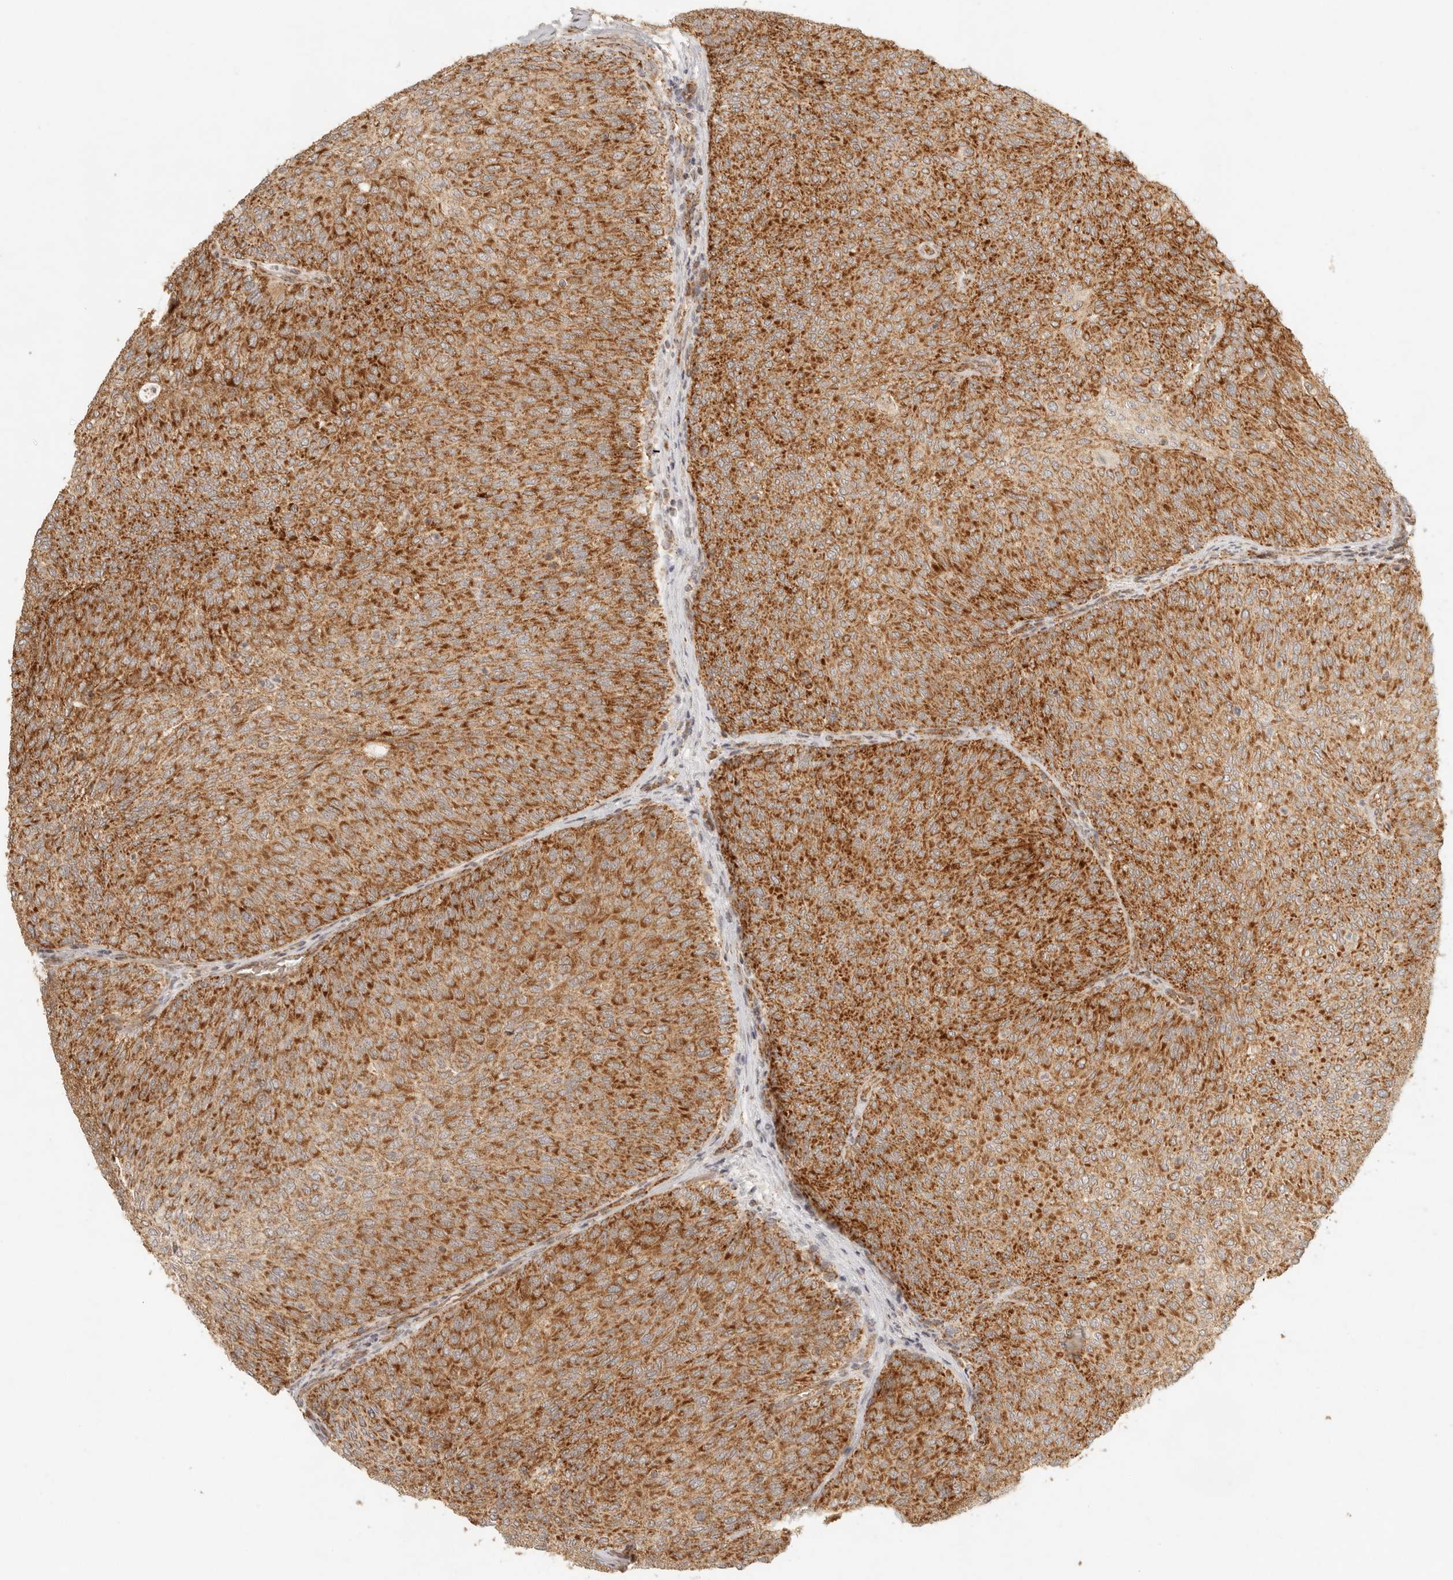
{"staining": {"intensity": "strong", "quantity": ">75%", "location": "cytoplasmic/membranous"}, "tissue": "urothelial cancer", "cell_type": "Tumor cells", "image_type": "cancer", "snomed": [{"axis": "morphology", "description": "Urothelial carcinoma, Low grade"}, {"axis": "topography", "description": "Urinary bladder"}], "caption": "DAB immunohistochemical staining of human urothelial cancer shows strong cytoplasmic/membranous protein positivity in approximately >75% of tumor cells.", "gene": "MRPL55", "patient": {"sex": "female", "age": 79}}